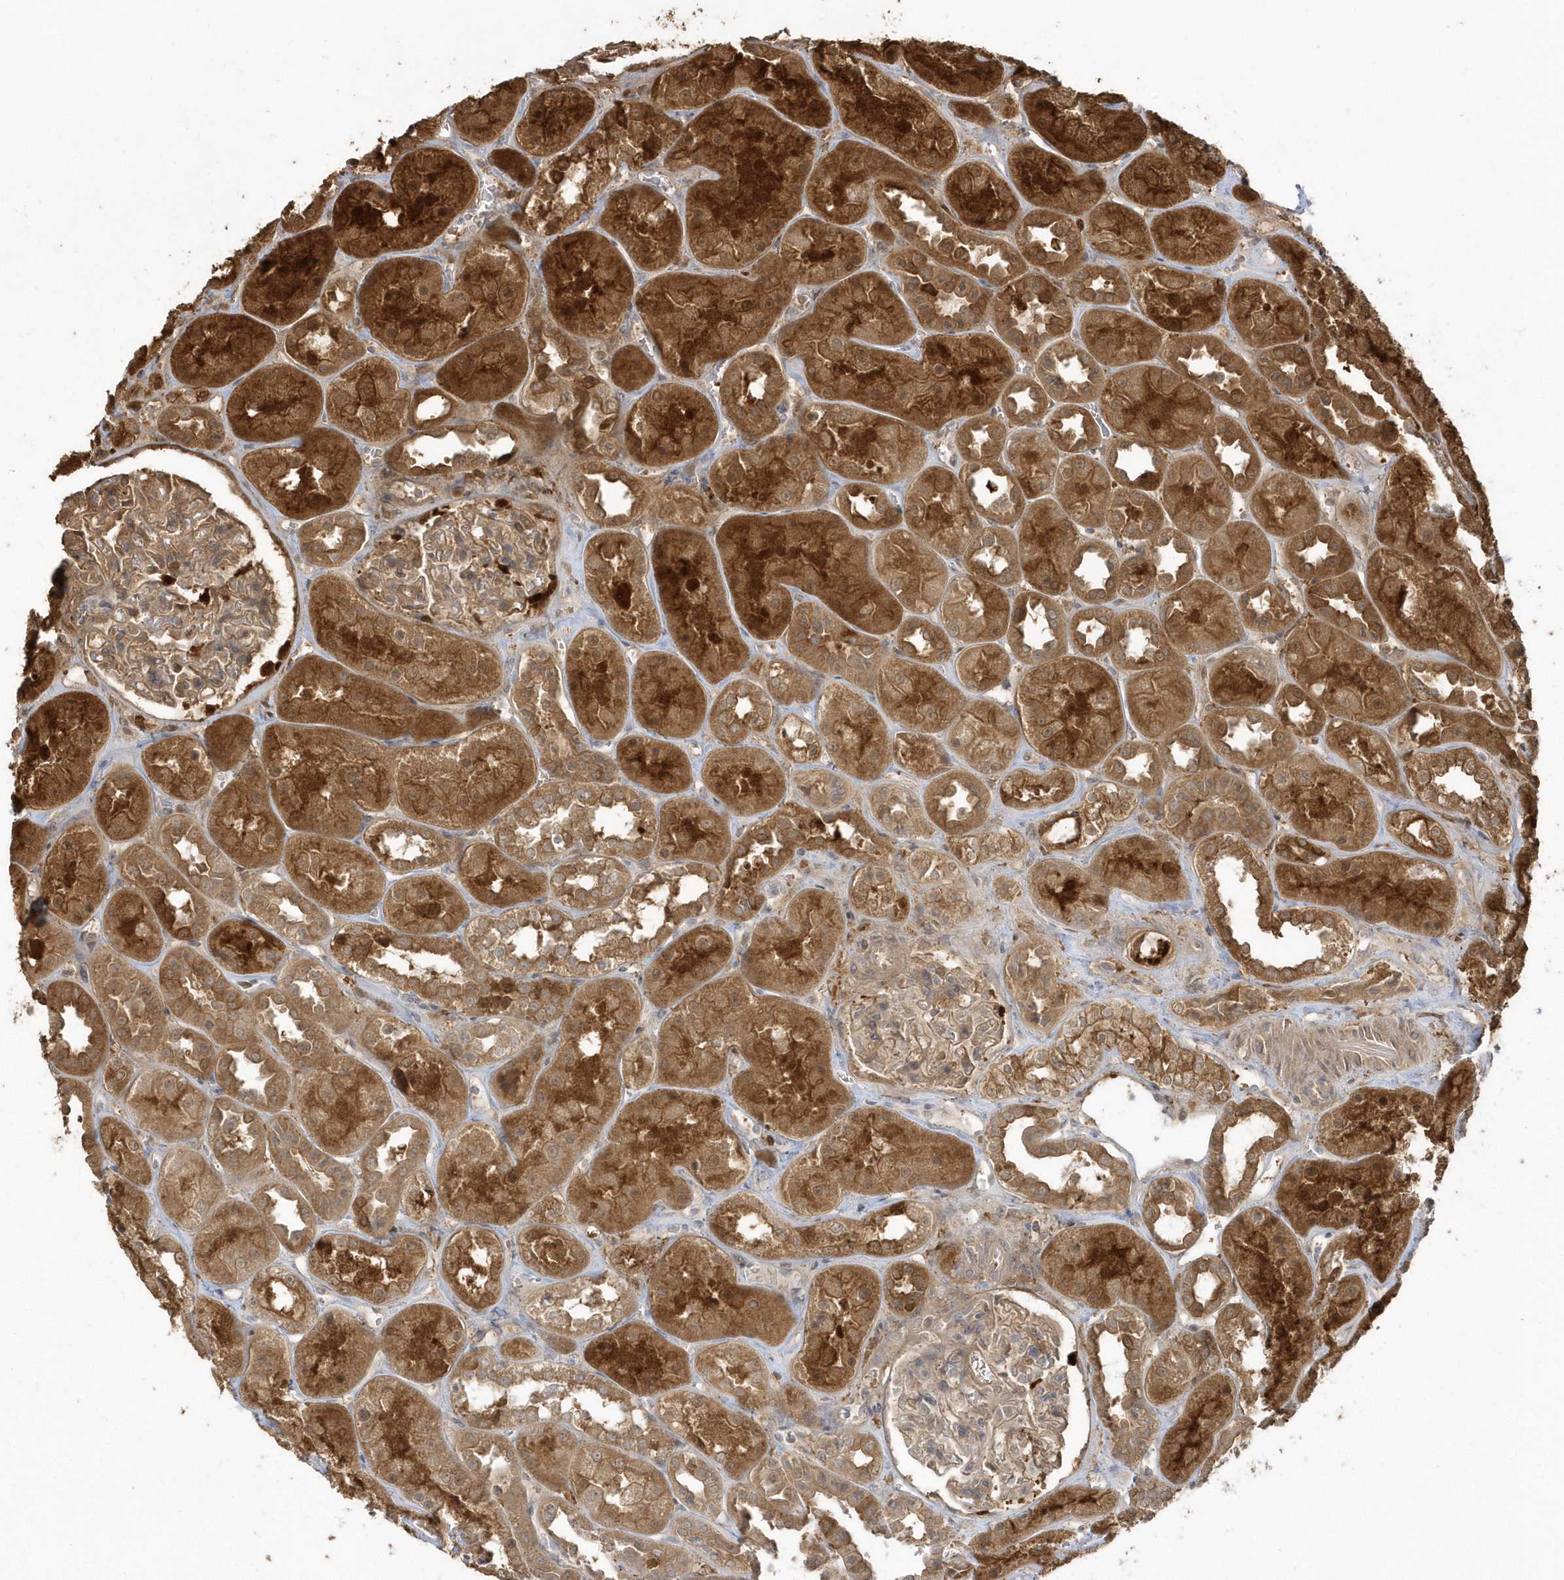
{"staining": {"intensity": "moderate", "quantity": "25%-75%", "location": "cytoplasmic/membranous"}, "tissue": "kidney", "cell_type": "Cells in glomeruli", "image_type": "normal", "snomed": [{"axis": "morphology", "description": "Normal tissue, NOS"}, {"axis": "topography", "description": "Kidney"}], "caption": "This micrograph displays immunohistochemistry (IHC) staining of normal human kidney, with medium moderate cytoplasmic/membranous positivity in about 25%-75% of cells in glomeruli.", "gene": "HNMT", "patient": {"sex": "male", "age": 70}}